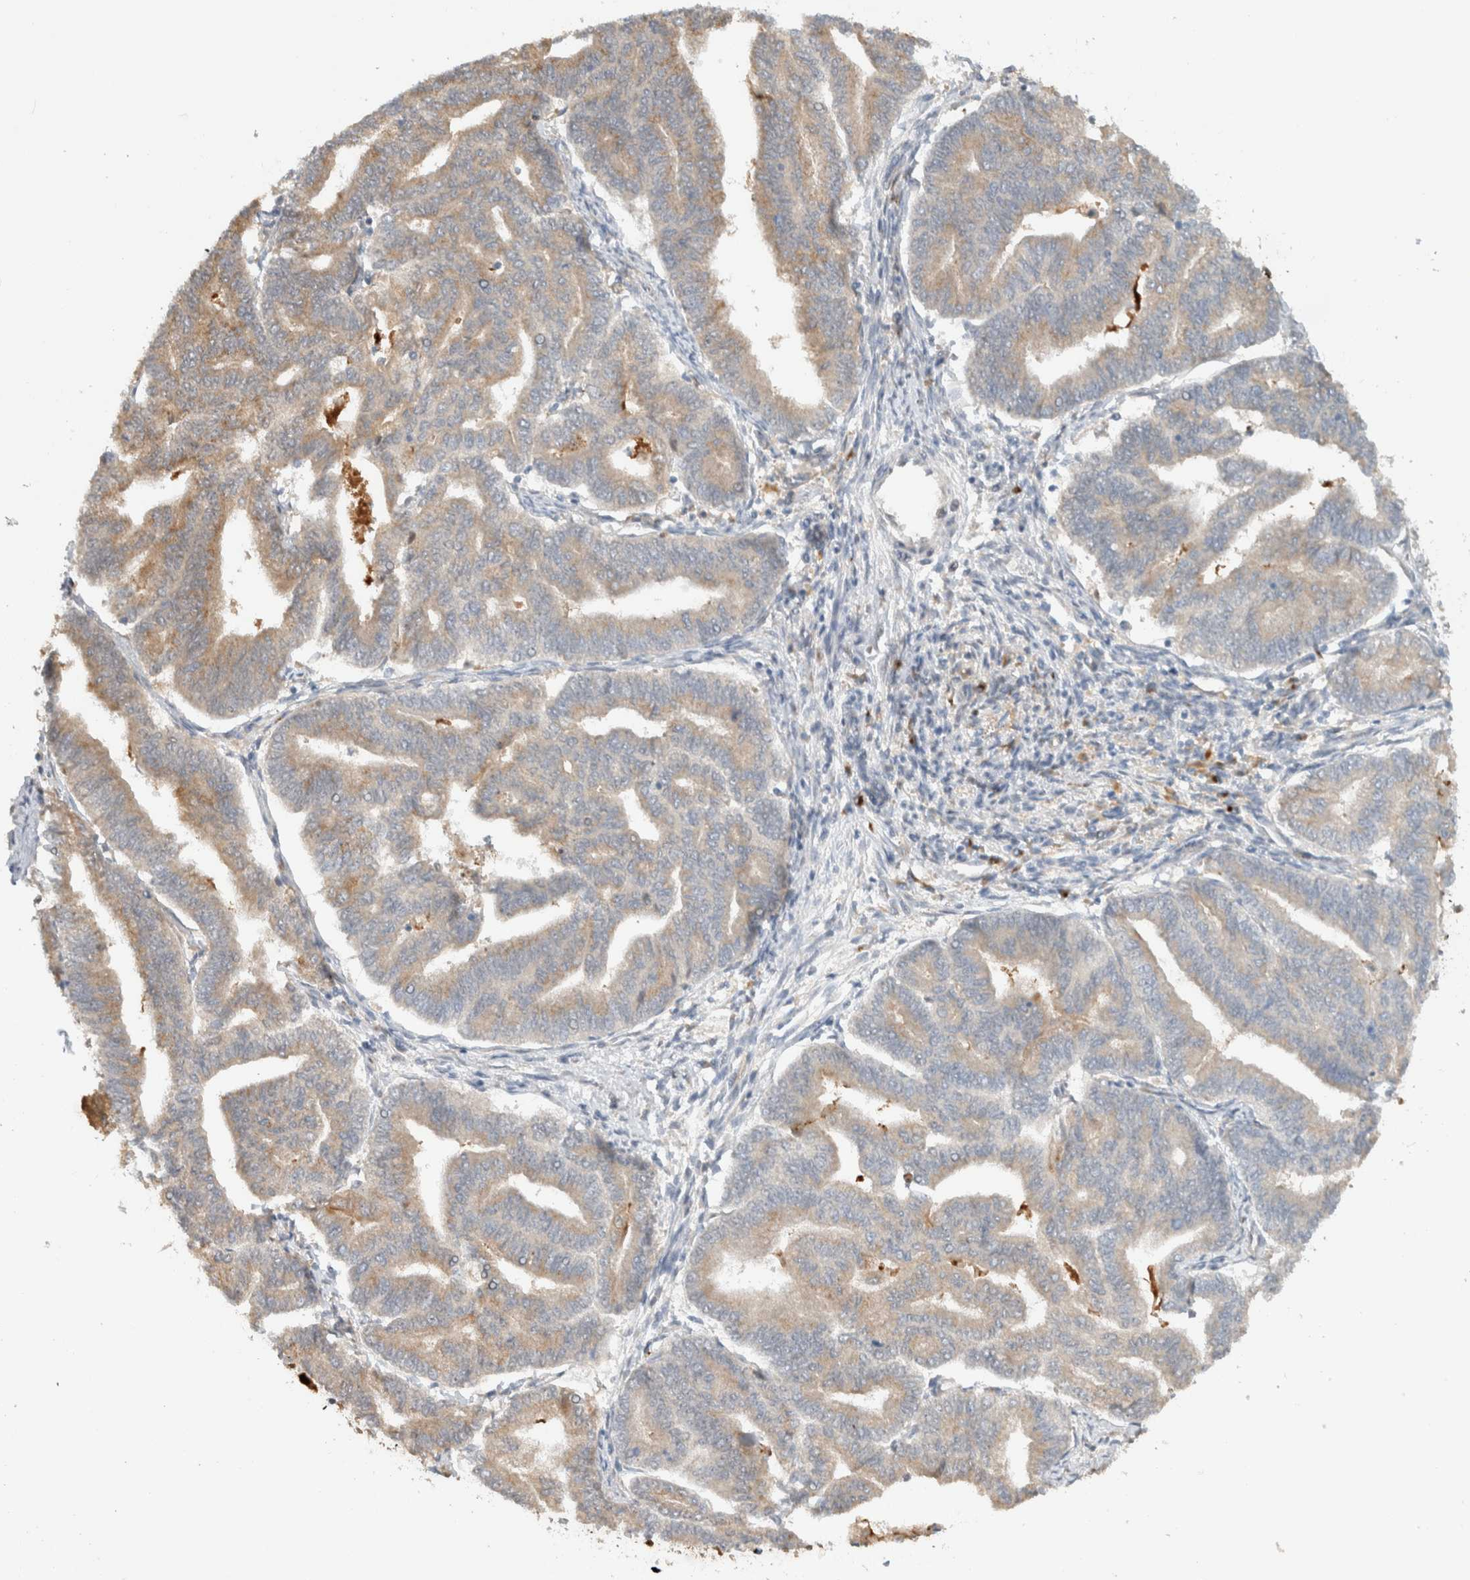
{"staining": {"intensity": "weak", "quantity": ">75%", "location": "cytoplasmic/membranous"}, "tissue": "endometrial cancer", "cell_type": "Tumor cells", "image_type": "cancer", "snomed": [{"axis": "morphology", "description": "Adenocarcinoma, NOS"}, {"axis": "topography", "description": "Endometrium"}], "caption": "This is a histology image of immunohistochemistry (IHC) staining of adenocarcinoma (endometrial), which shows weak staining in the cytoplasmic/membranous of tumor cells.", "gene": "OTUD6B", "patient": {"sex": "female", "age": 79}}